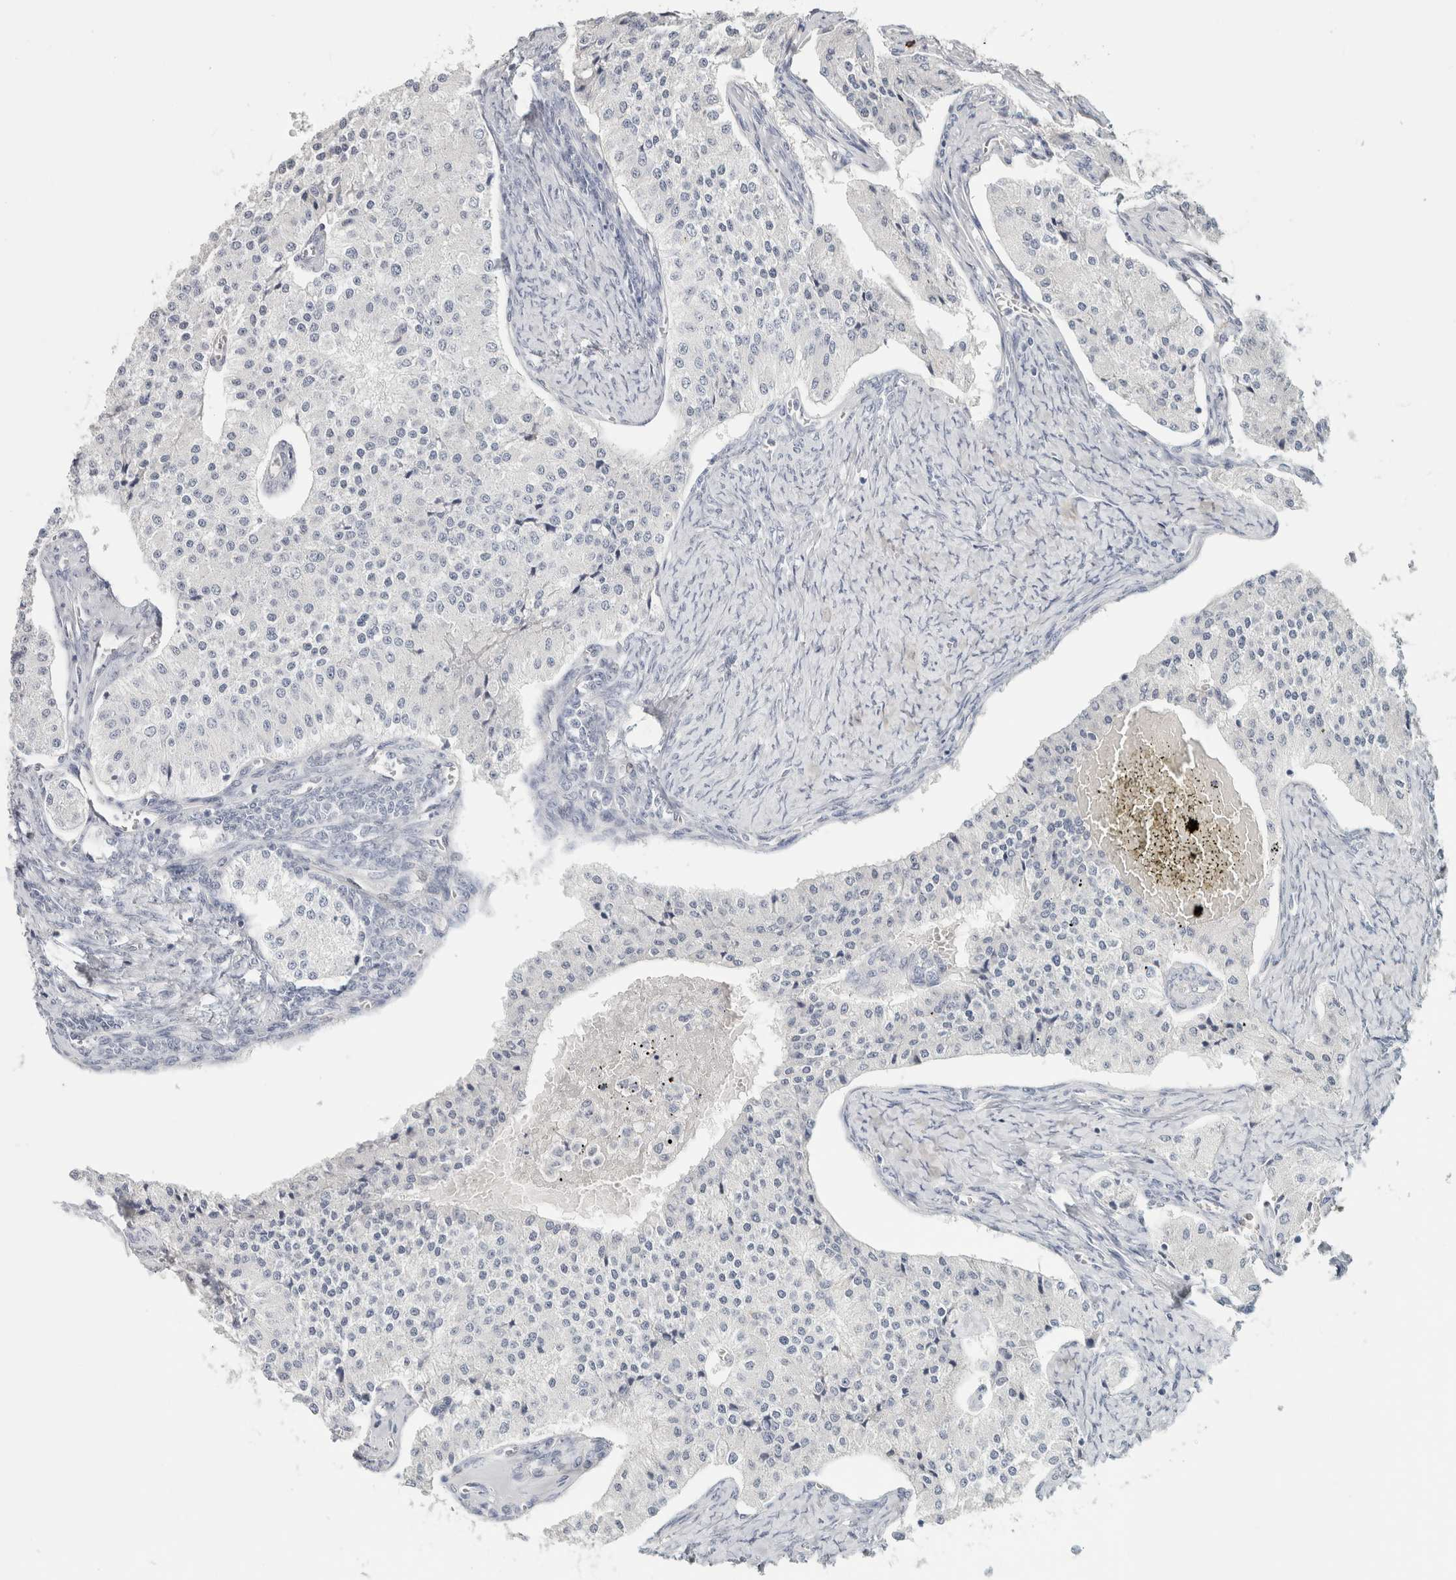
{"staining": {"intensity": "negative", "quantity": "none", "location": "none"}, "tissue": "carcinoid", "cell_type": "Tumor cells", "image_type": "cancer", "snomed": [{"axis": "morphology", "description": "Carcinoid, malignant, NOS"}, {"axis": "topography", "description": "Colon"}], "caption": "Human carcinoid stained for a protein using immunohistochemistry reveals no positivity in tumor cells.", "gene": "IL6", "patient": {"sex": "female", "age": 52}}